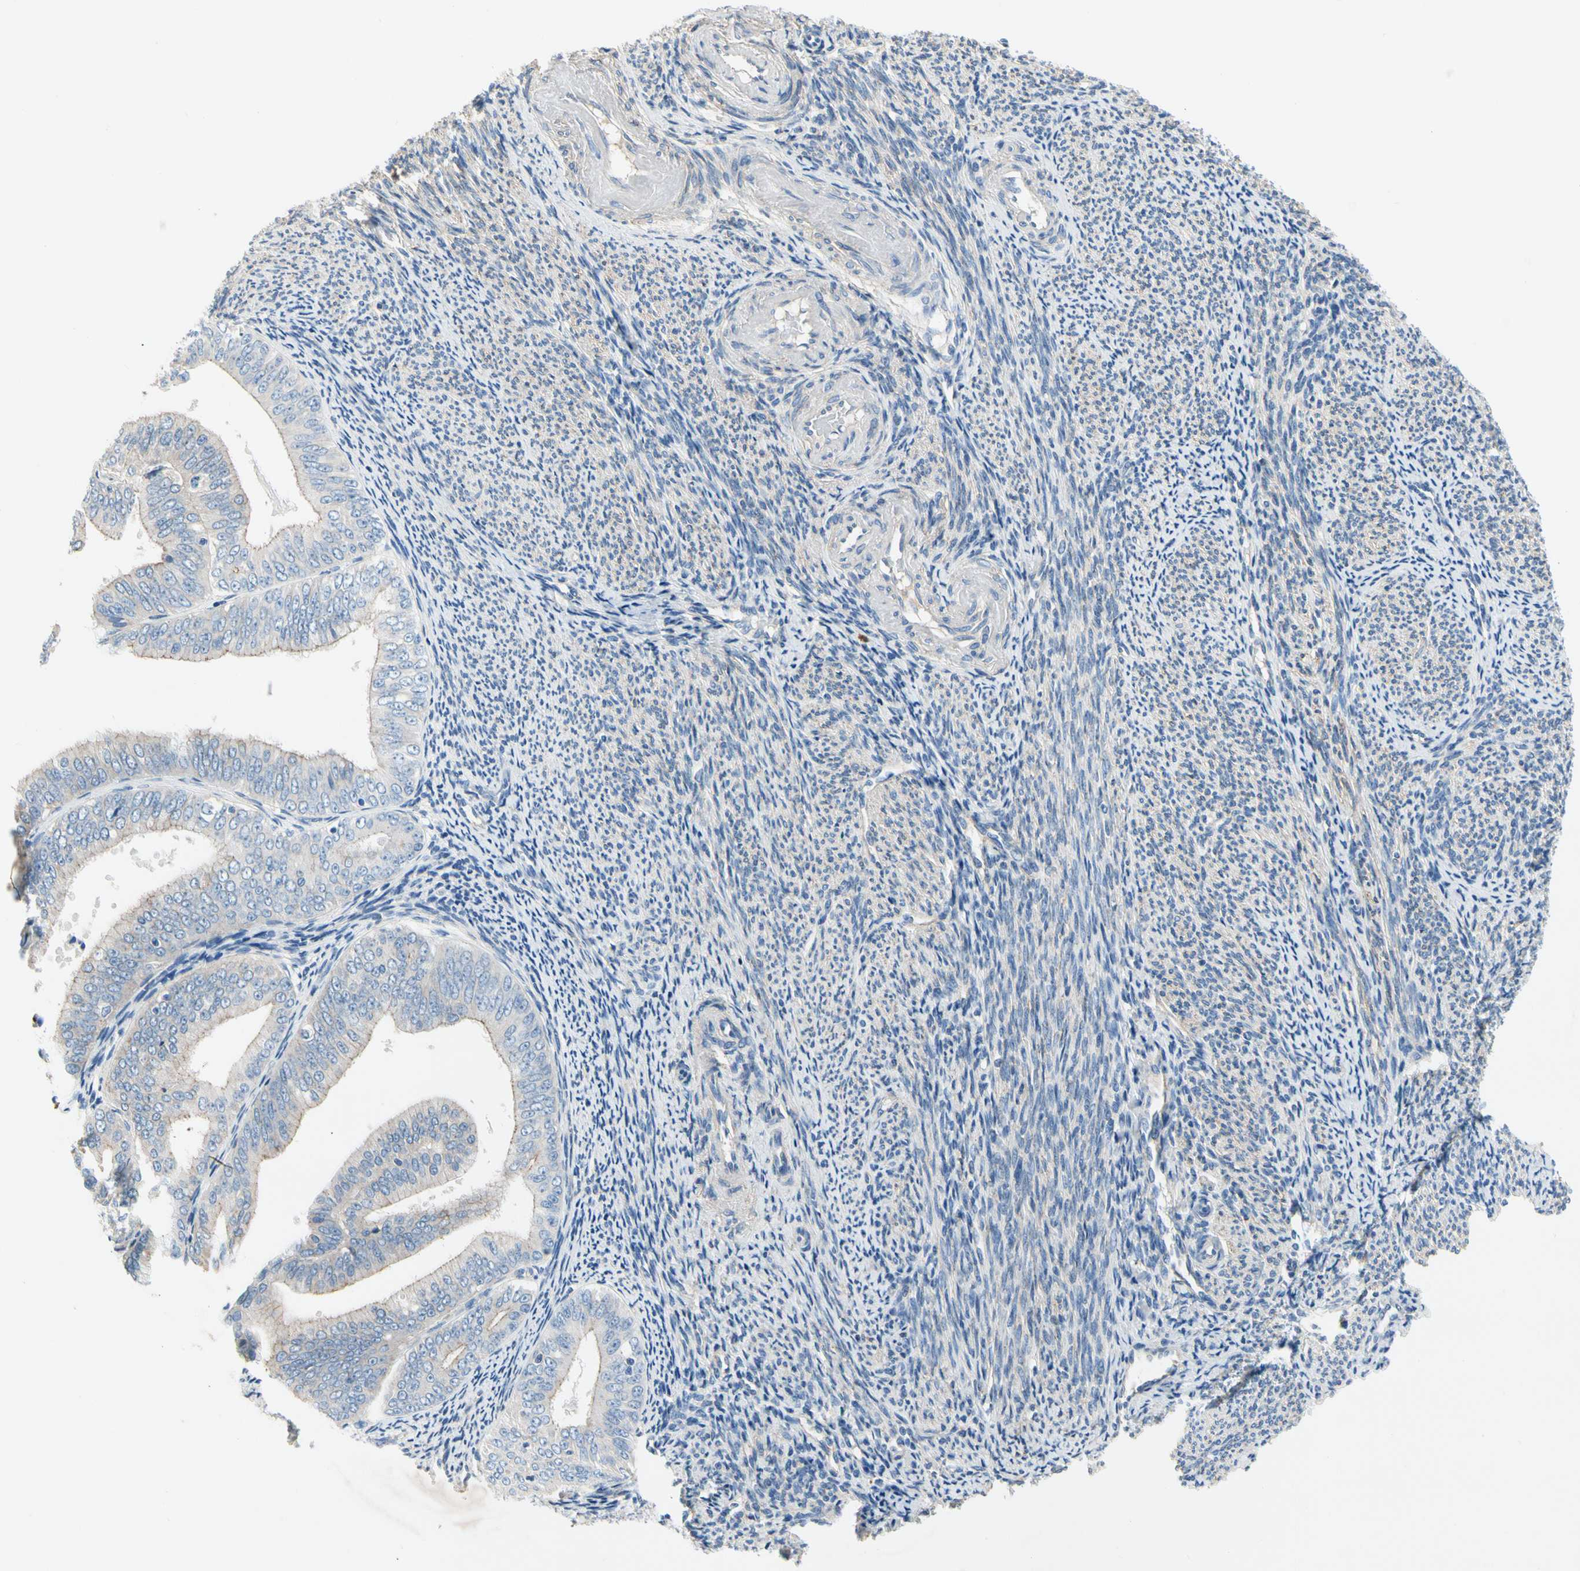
{"staining": {"intensity": "weak", "quantity": "<25%", "location": "cytoplasmic/membranous"}, "tissue": "endometrial cancer", "cell_type": "Tumor cells", "image_type": "cancer", "snomed": [{"axis": "morphology", "description": "Adenocarcinoma, NOS"}, {"axis": "topography", "description": "Endometrium"}], "caption": "An IHC image of endometrial cancer (adenocarcinoma) is shown. There is no staining in tumor cells of endometrial cancer (adenocarcinoma).", "gene": "CA14", "patient": {"sex": "female", "age": 63}}